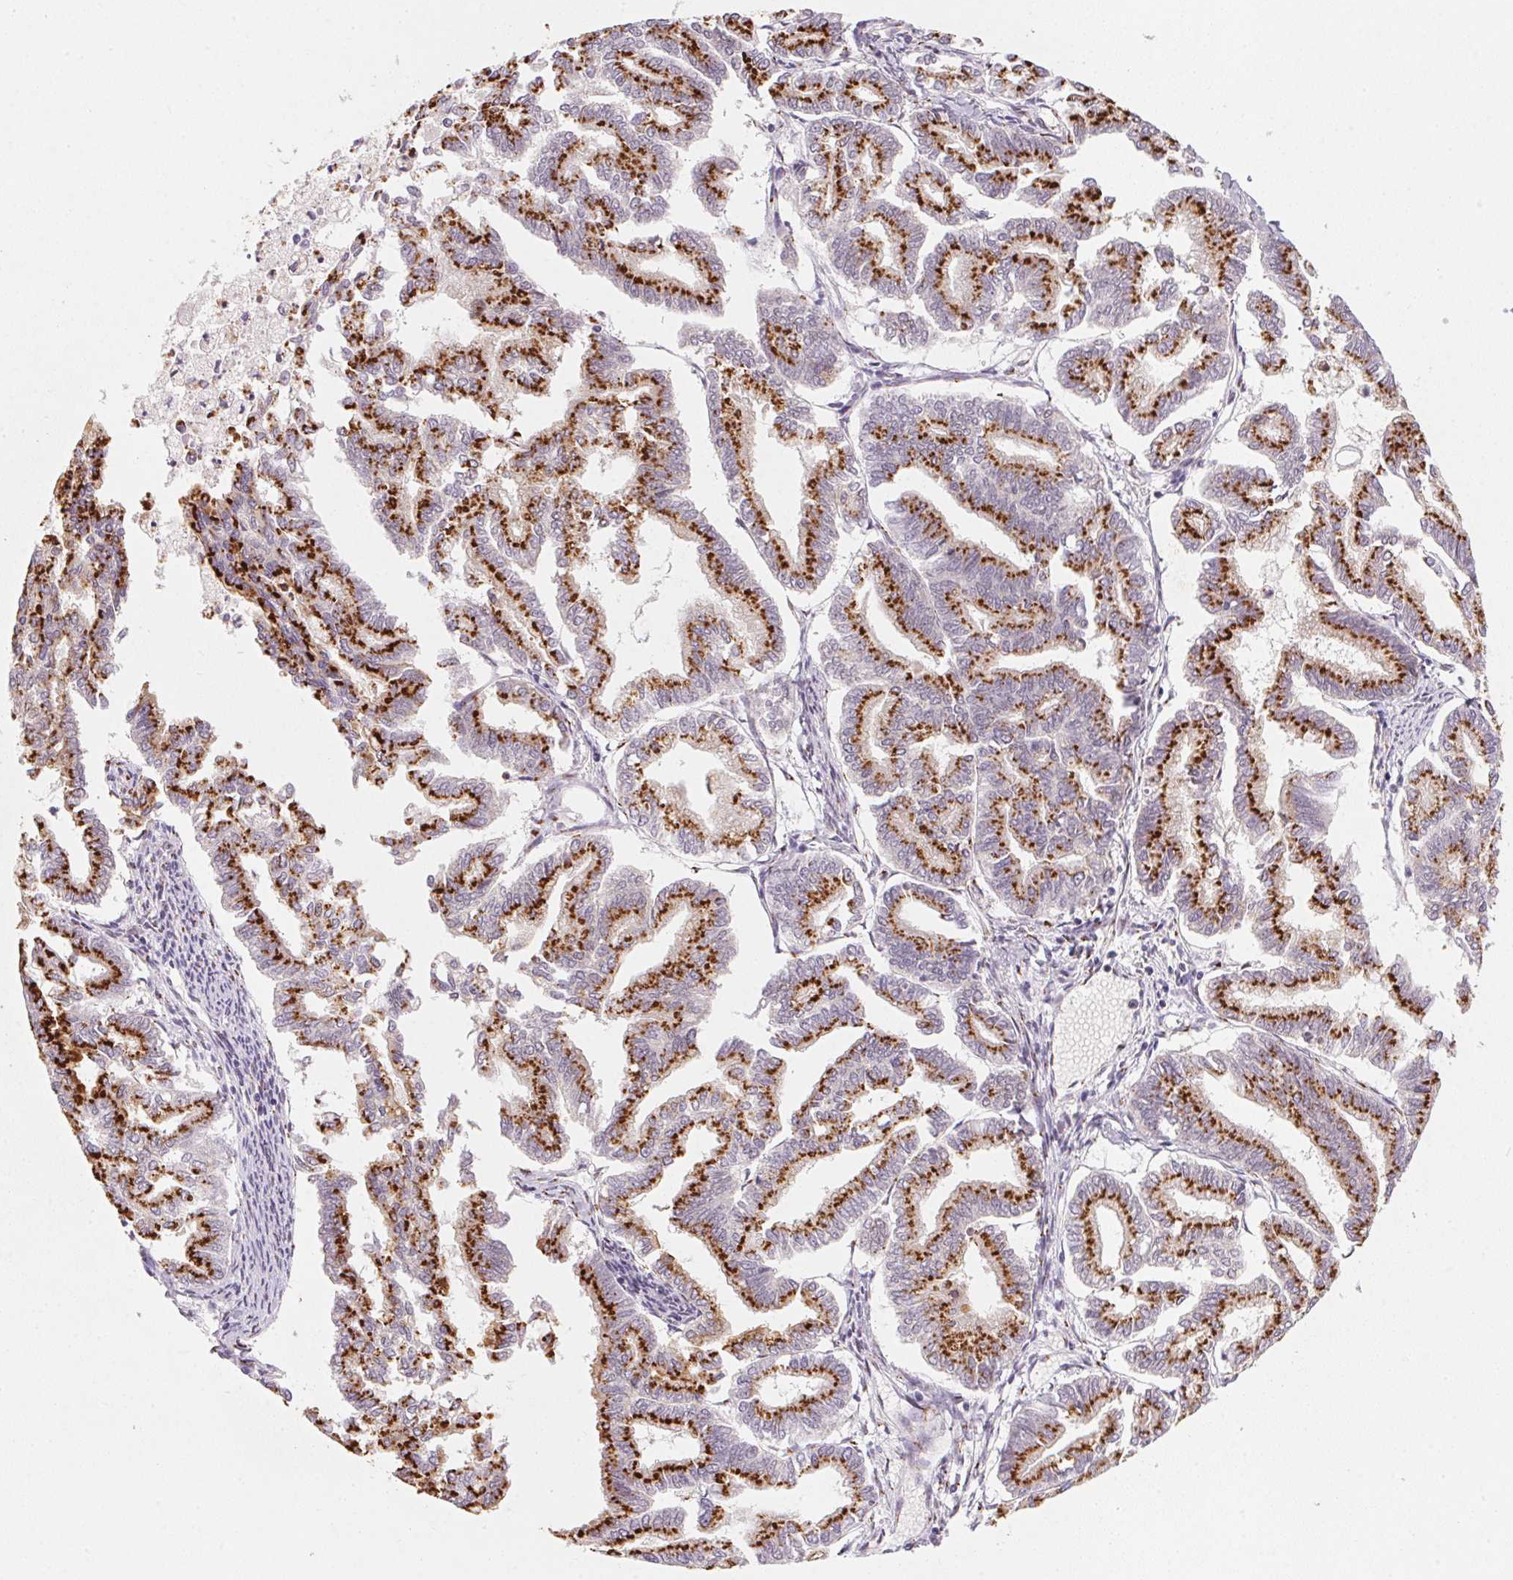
{"staining": {"intensity": "strong", "quantity": ">75%", "location": "cytoplasmic/membranous"}, "tissue": "endometrial cancer", "cell_type": "Tumor cells", "image_type": "cancer", "snomed": [{"axis": "morphology", "description": "Adenocarcinoma, NOS"}, {"axis": "topography", "description": "Endometrium"}], "caption": "IHC (DAB) staining of human endometrial cancer reveals strong cytoplasmic/membranous protein staining in approximately >75% of tumor cells.", "gene": "RAB22A", "patient": {"sex": "female", "age": 79}}